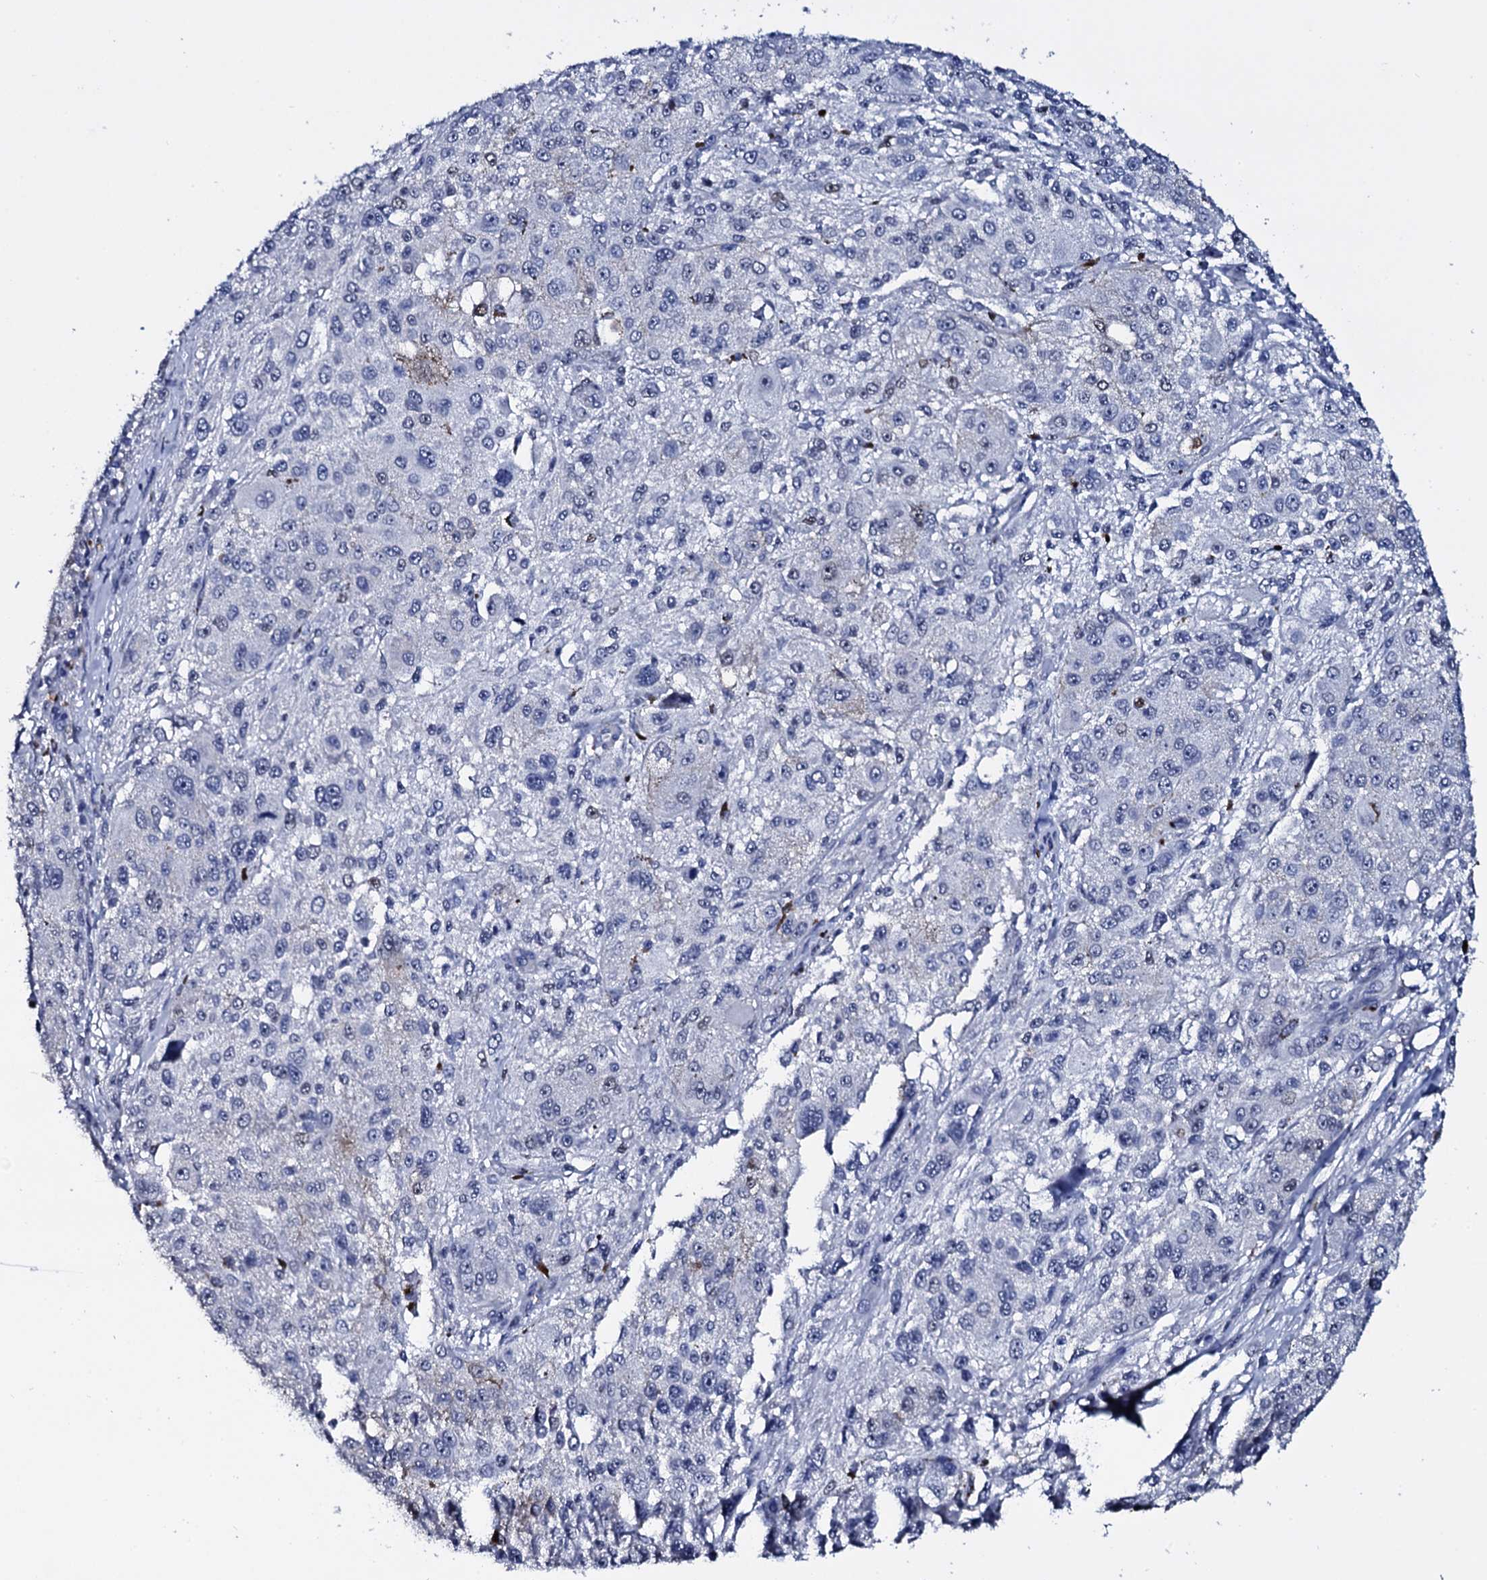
{"staining": {"intensity": "negative", "quantity": "none", "location": "none"}, "tissue": "melanoma", "cell_type": "Tumor cells", "image_type": "cancer", "snomed": [{"axis": "morphology", "description": "Necrosis, NOS"}, {"axis": "morphology", "description": "Malignant melanoma, NOS"}, {"axis": "topography", "description": "Skin"}], "caption": "The micrograph shows no staining of tumor cells in malignant melanoma.", "gene": "NPM2", "patient": {"sex": "female", "age": 87}}